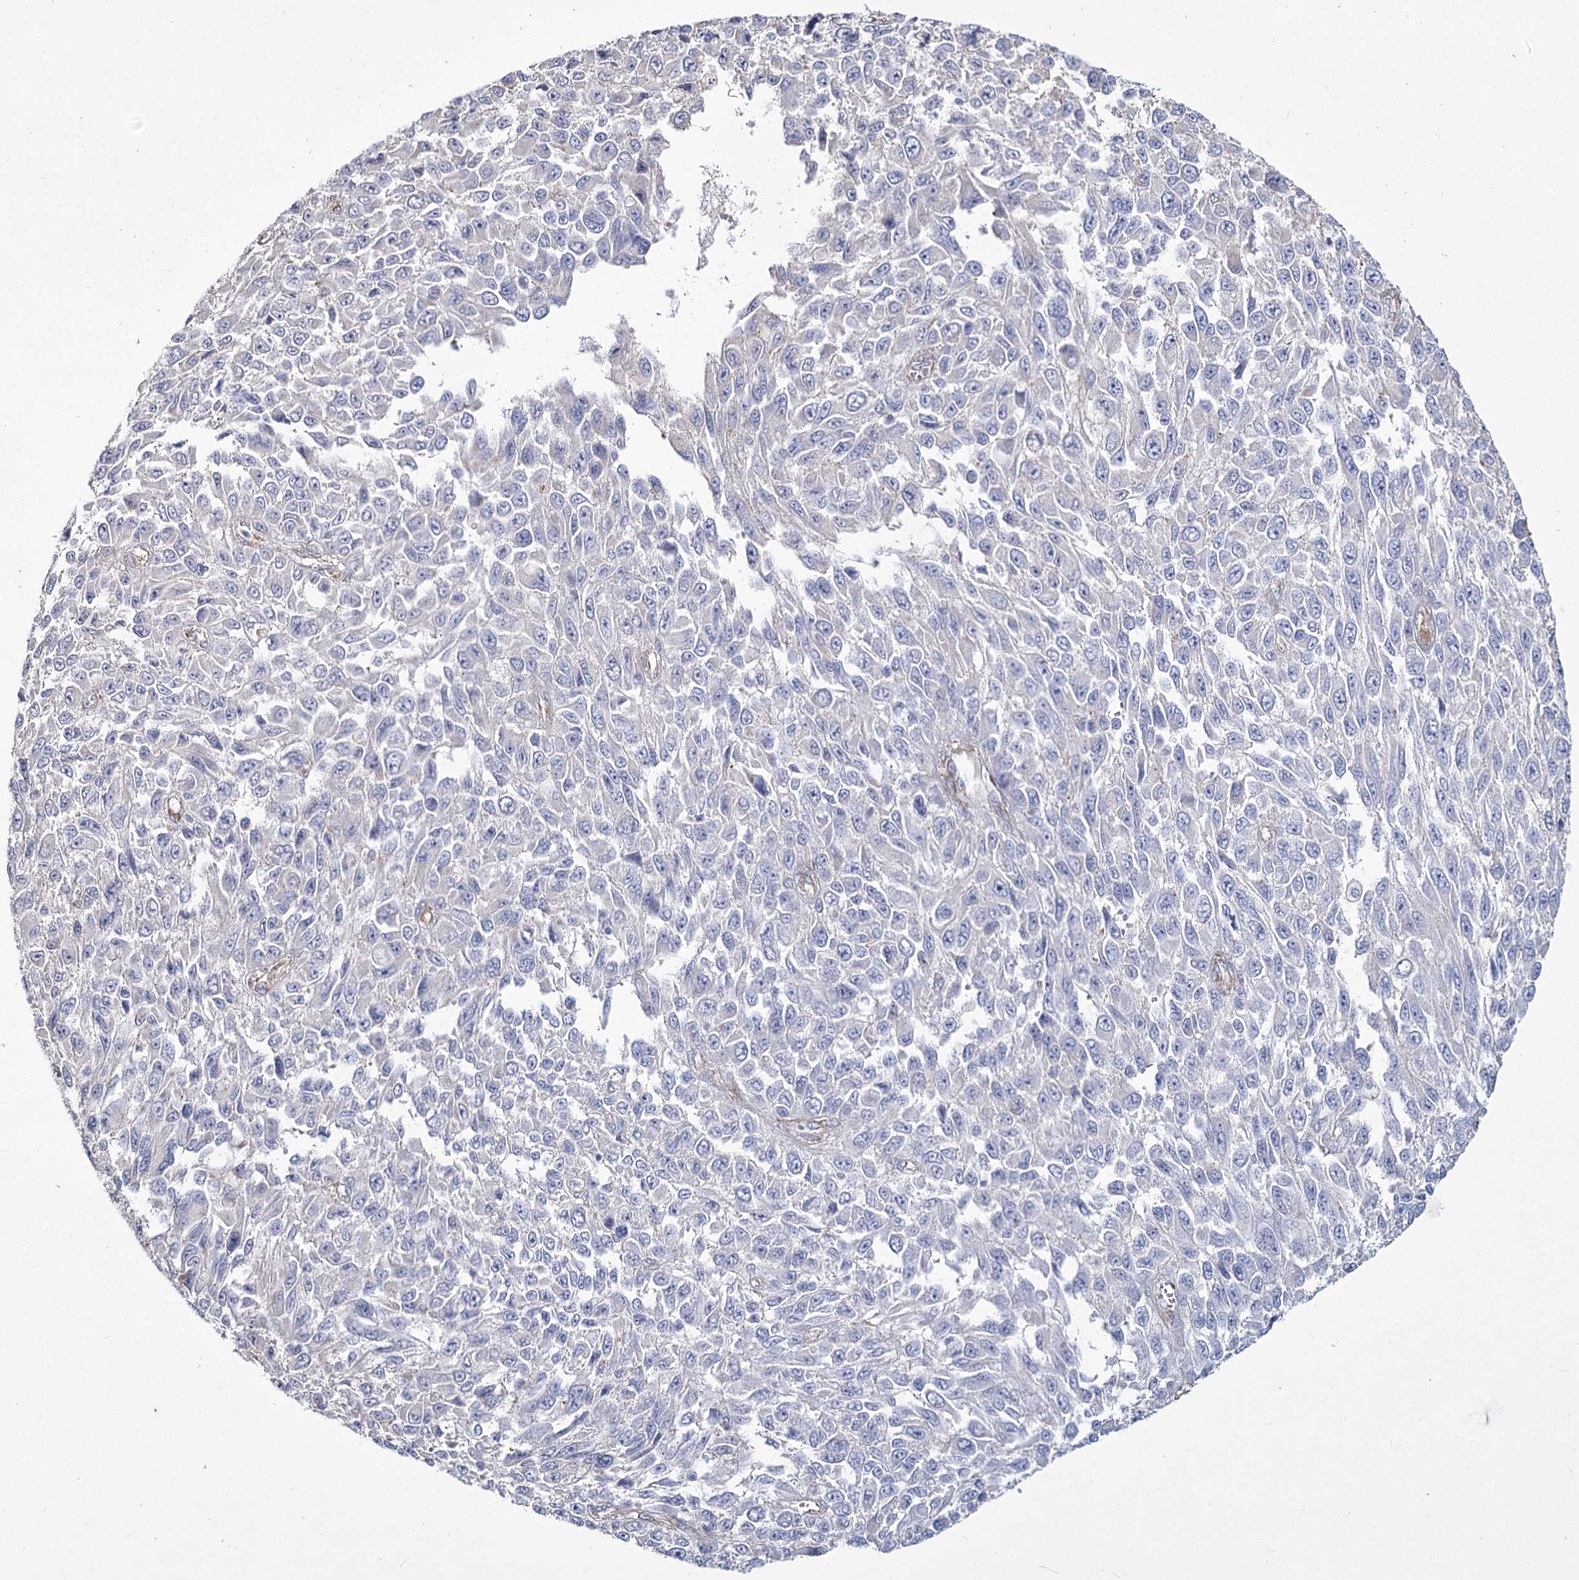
{"staining": {"intensity": "negative", "quantity": "none", "location": "none"}, "tissue": "melanoma", "cell_type": "Tumor cells", "image_type": "cancer", "snomed": [{"axis": "morphology", "description": "Normal tissue, NOS"}, {"axis": "morphology", "description": "Malignant melanoma, NOS"}, {"axis": "topography", "description": "Skin"}], "caption": "Immunohistochemistry of malignant melanoma exhibits no expression in tumor cells.", "gene": "ME3", "patient": {"sex": "female", "age": 96}}